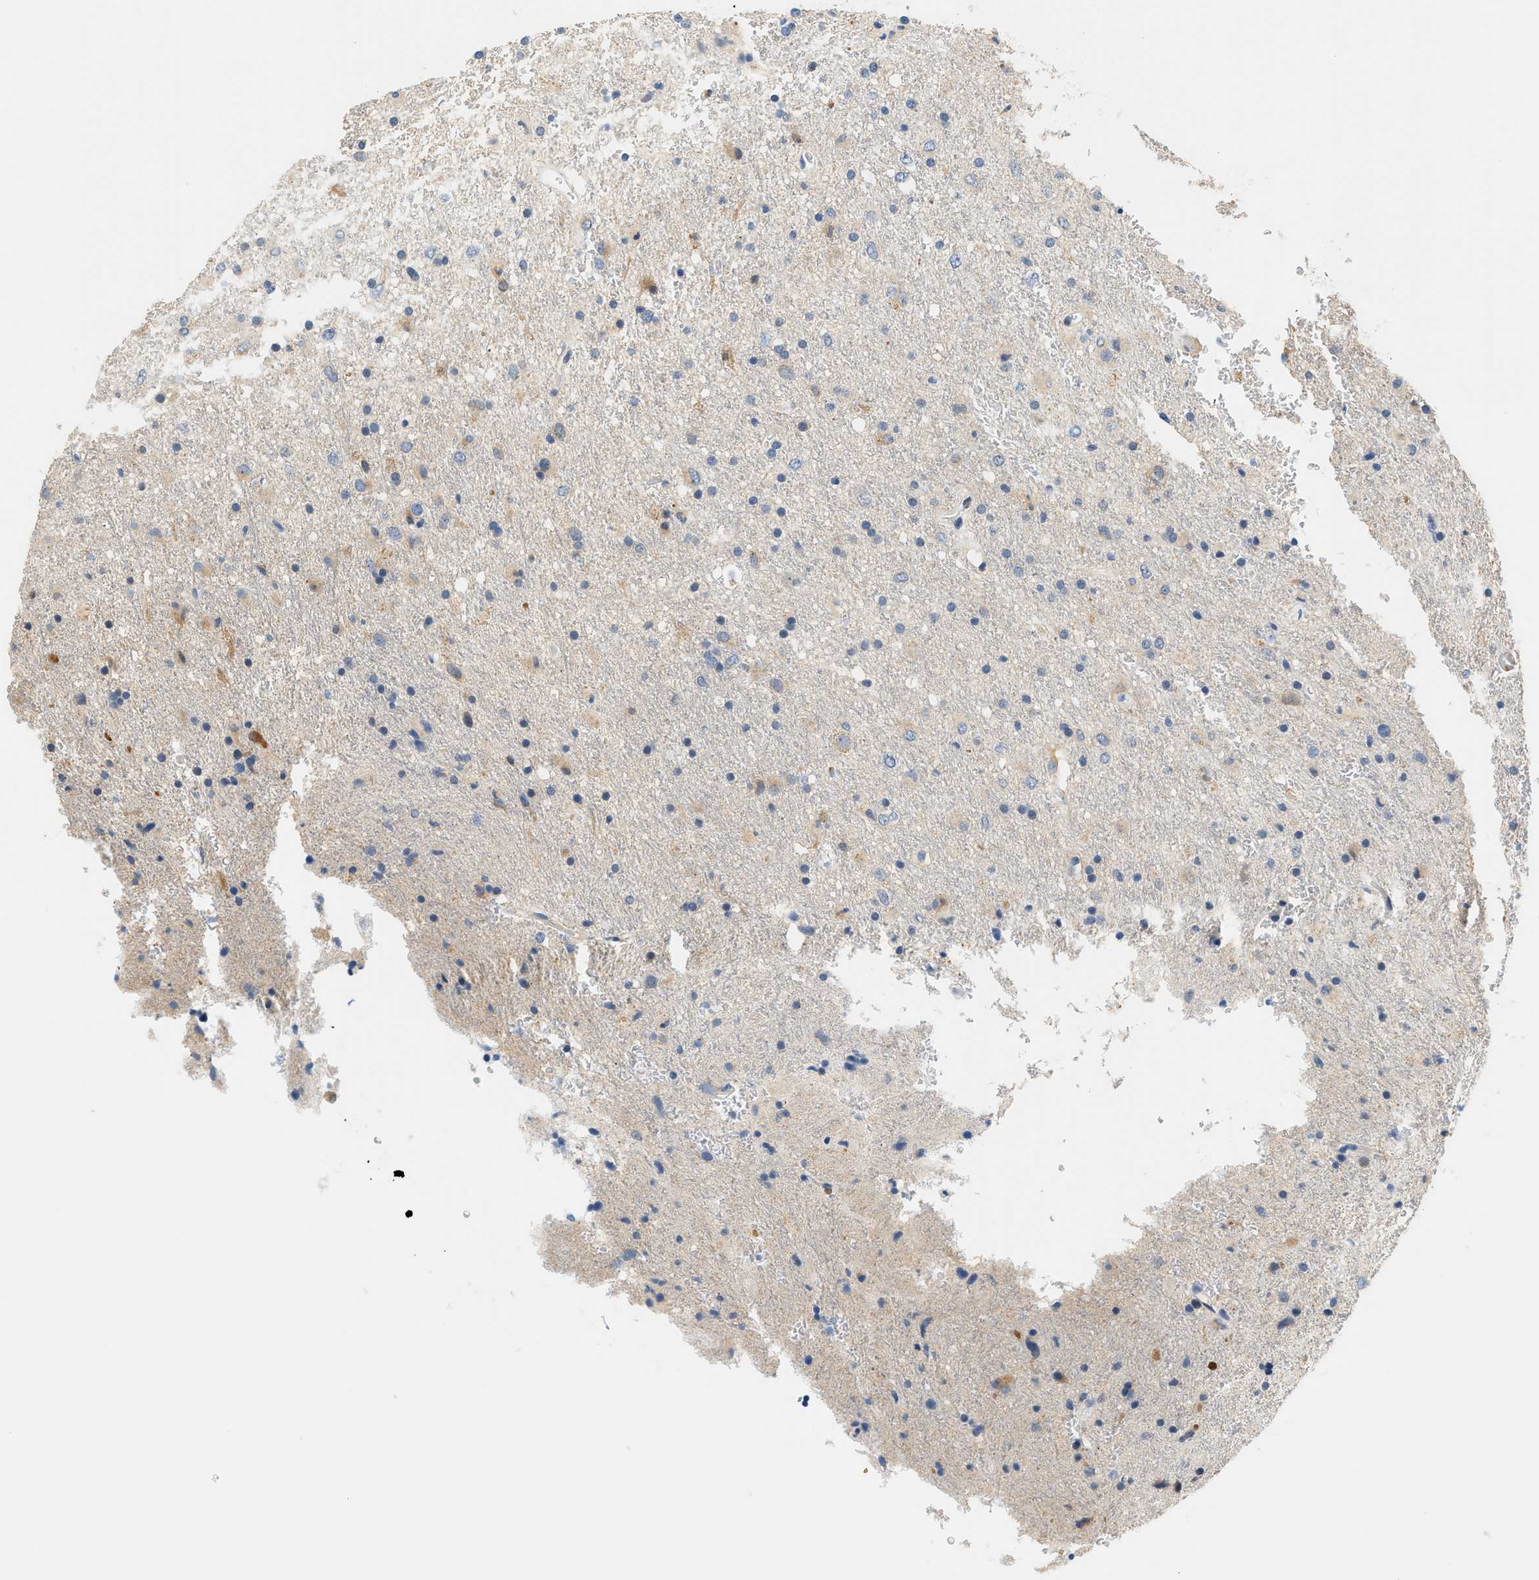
{"staining": {"intensity": "weak", "quantity": "<25%", "location": "cytoplasmic/membranous"}, "tissue": "glioma", "cell_type": "Tumor cells", "image_type": "cancer", "snomed": [{"axis": "morphology", "description": "Glioma, malignant, Low grade"}, {"axis": "topography", "description": "Brain"}], "caption": "IHC image of neoplastic tissue: human glioma stained with DAB (3,3'-diaminobenzidine) demonstrates no significant protein expression in tumor cells.", "gene": "SLC35E1", "patient": {"sex": "male", "age": 77}}